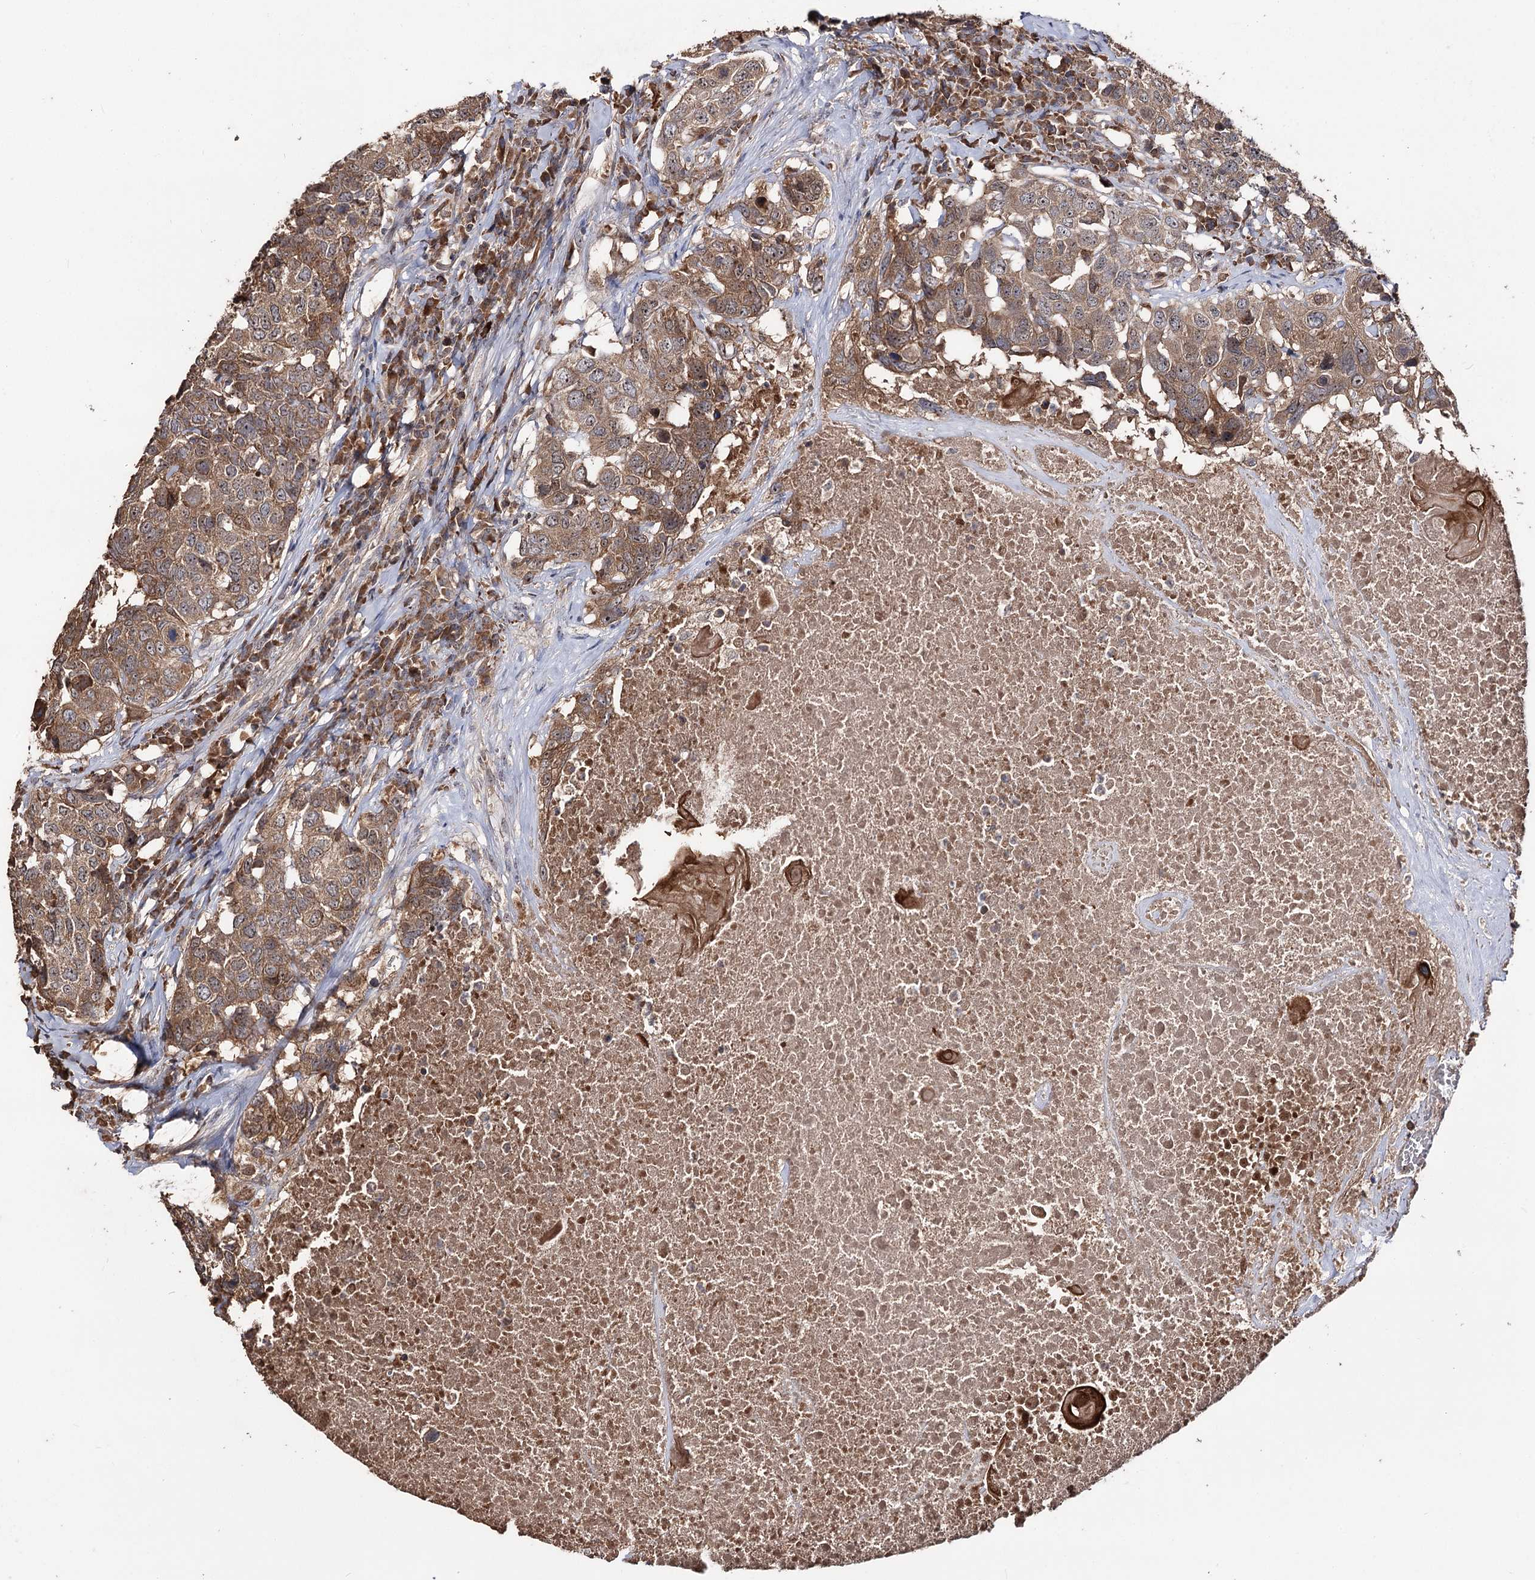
{"staining": {"intensity": "moderate", "quantity": ">75%", "location": "cytoplasmic/membranous,nuclear"}, "tissue": "head and neck cancer", "cell_type": "Tumor cells", "image_type": "cancer", "snomed": [{"axis": "morphology", "description": "Squamous cell carcinoma, NOS"}, {"axis": "topography", "description": "Head-Neck"}], "caption": "This histopathology image shows head and neck cancer stained with immunohistochemistry (IHC) to label a protein in brown. The cytoplasmic/membranous and nuclear of tumor cells show moderate positivity for the protein. Nuclei are counter-stained blue.", "gene": "FAM53B", "patient": {"sex": "male", "age": 66}}